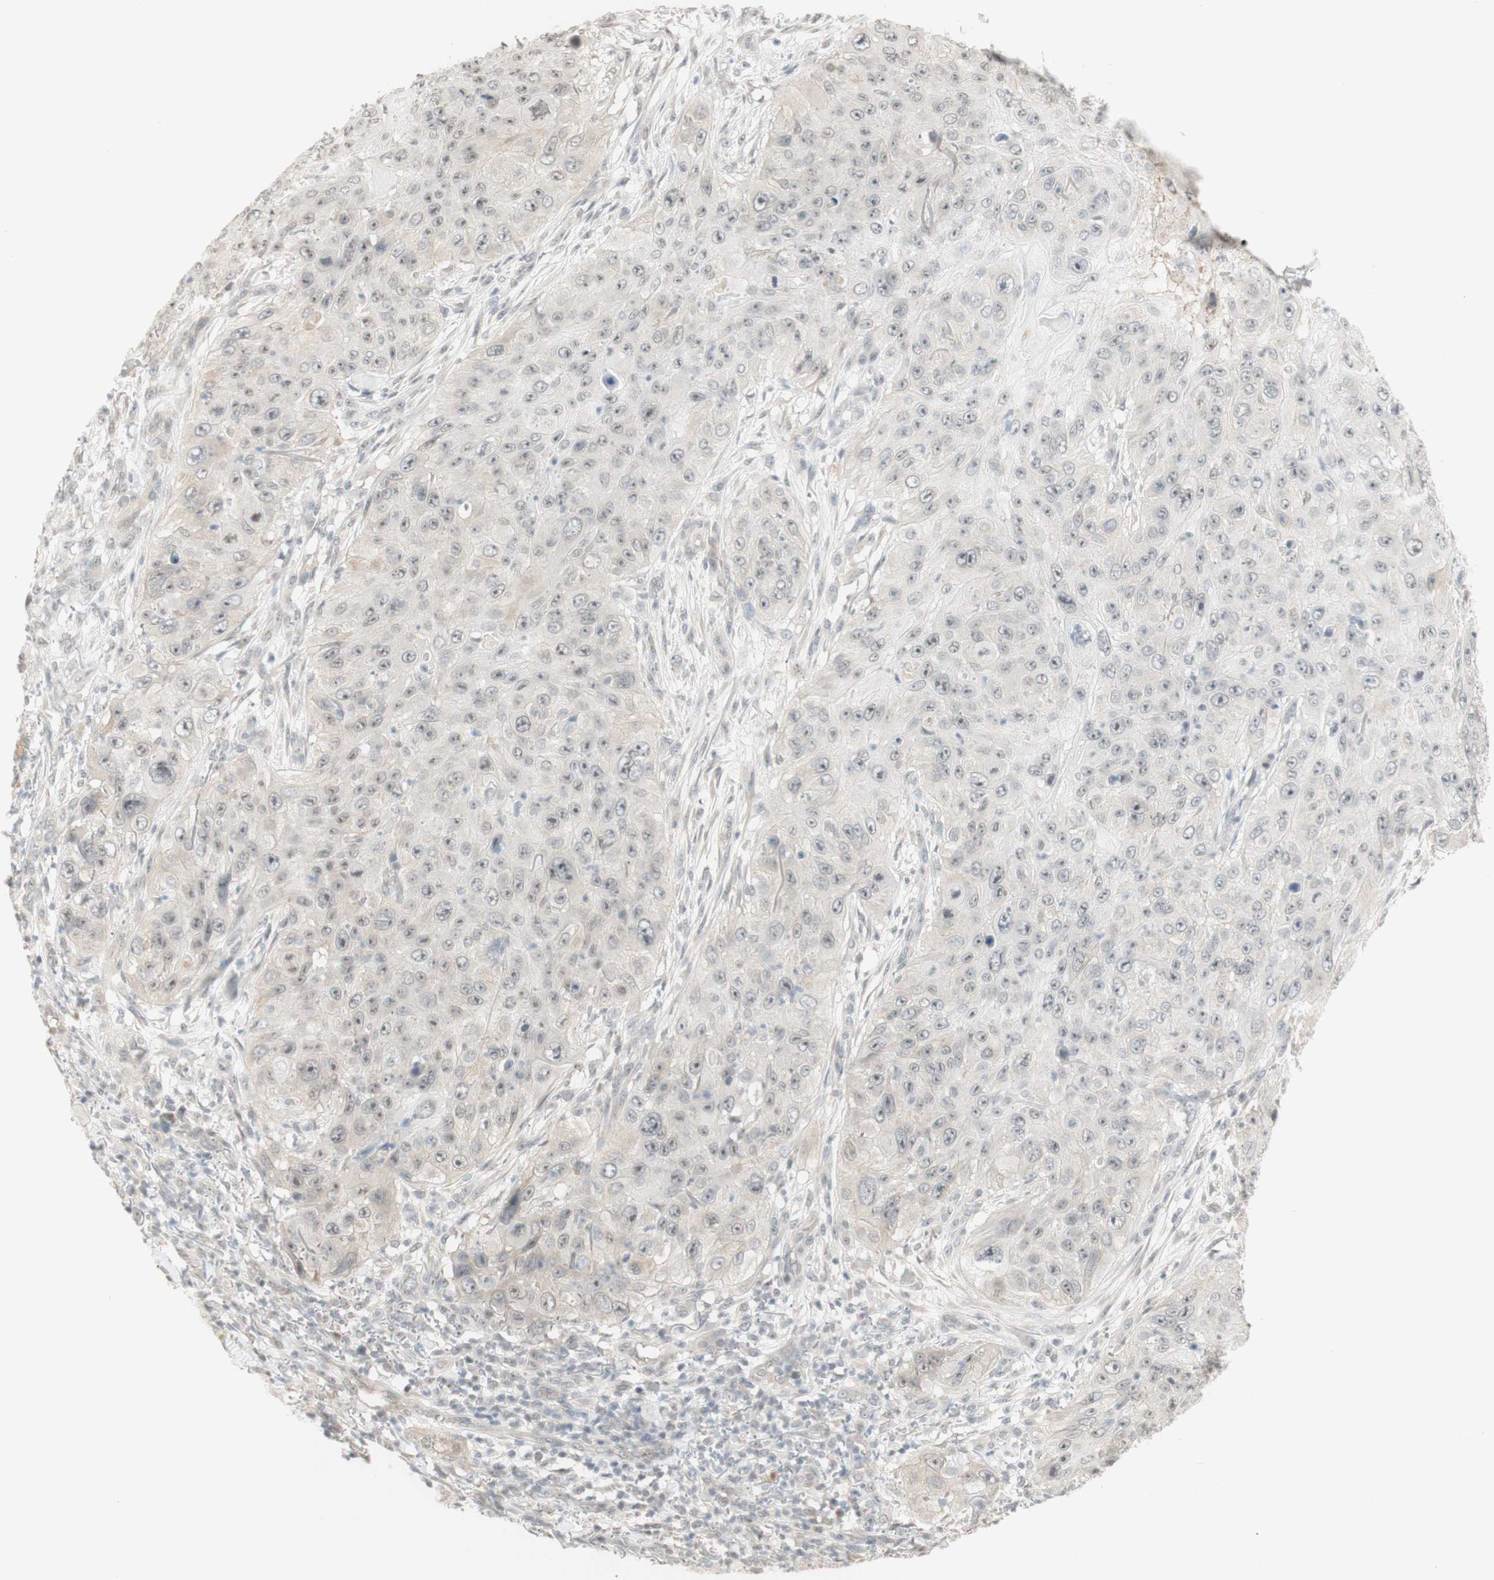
{"staining": {"intensity": "negative", "quantity": "none", "location": "none"}, "tissue": "skin cancer", "cell_type": "Tumor cells", "image_type": "cancer", "snomed": [{"axis": "morphology", "description": "Squamous cell carcinoma, NOS"}, {"axis": "topography", "description": "Skin"}], "caption": "A high-resolution histopathology image shows immunohistochemistry (IHC) staining of skin cancer, which reveals no significant expression in tumor cells.", "gene": "PLCD4", "patient": {"sex": "female", "age": 80}}